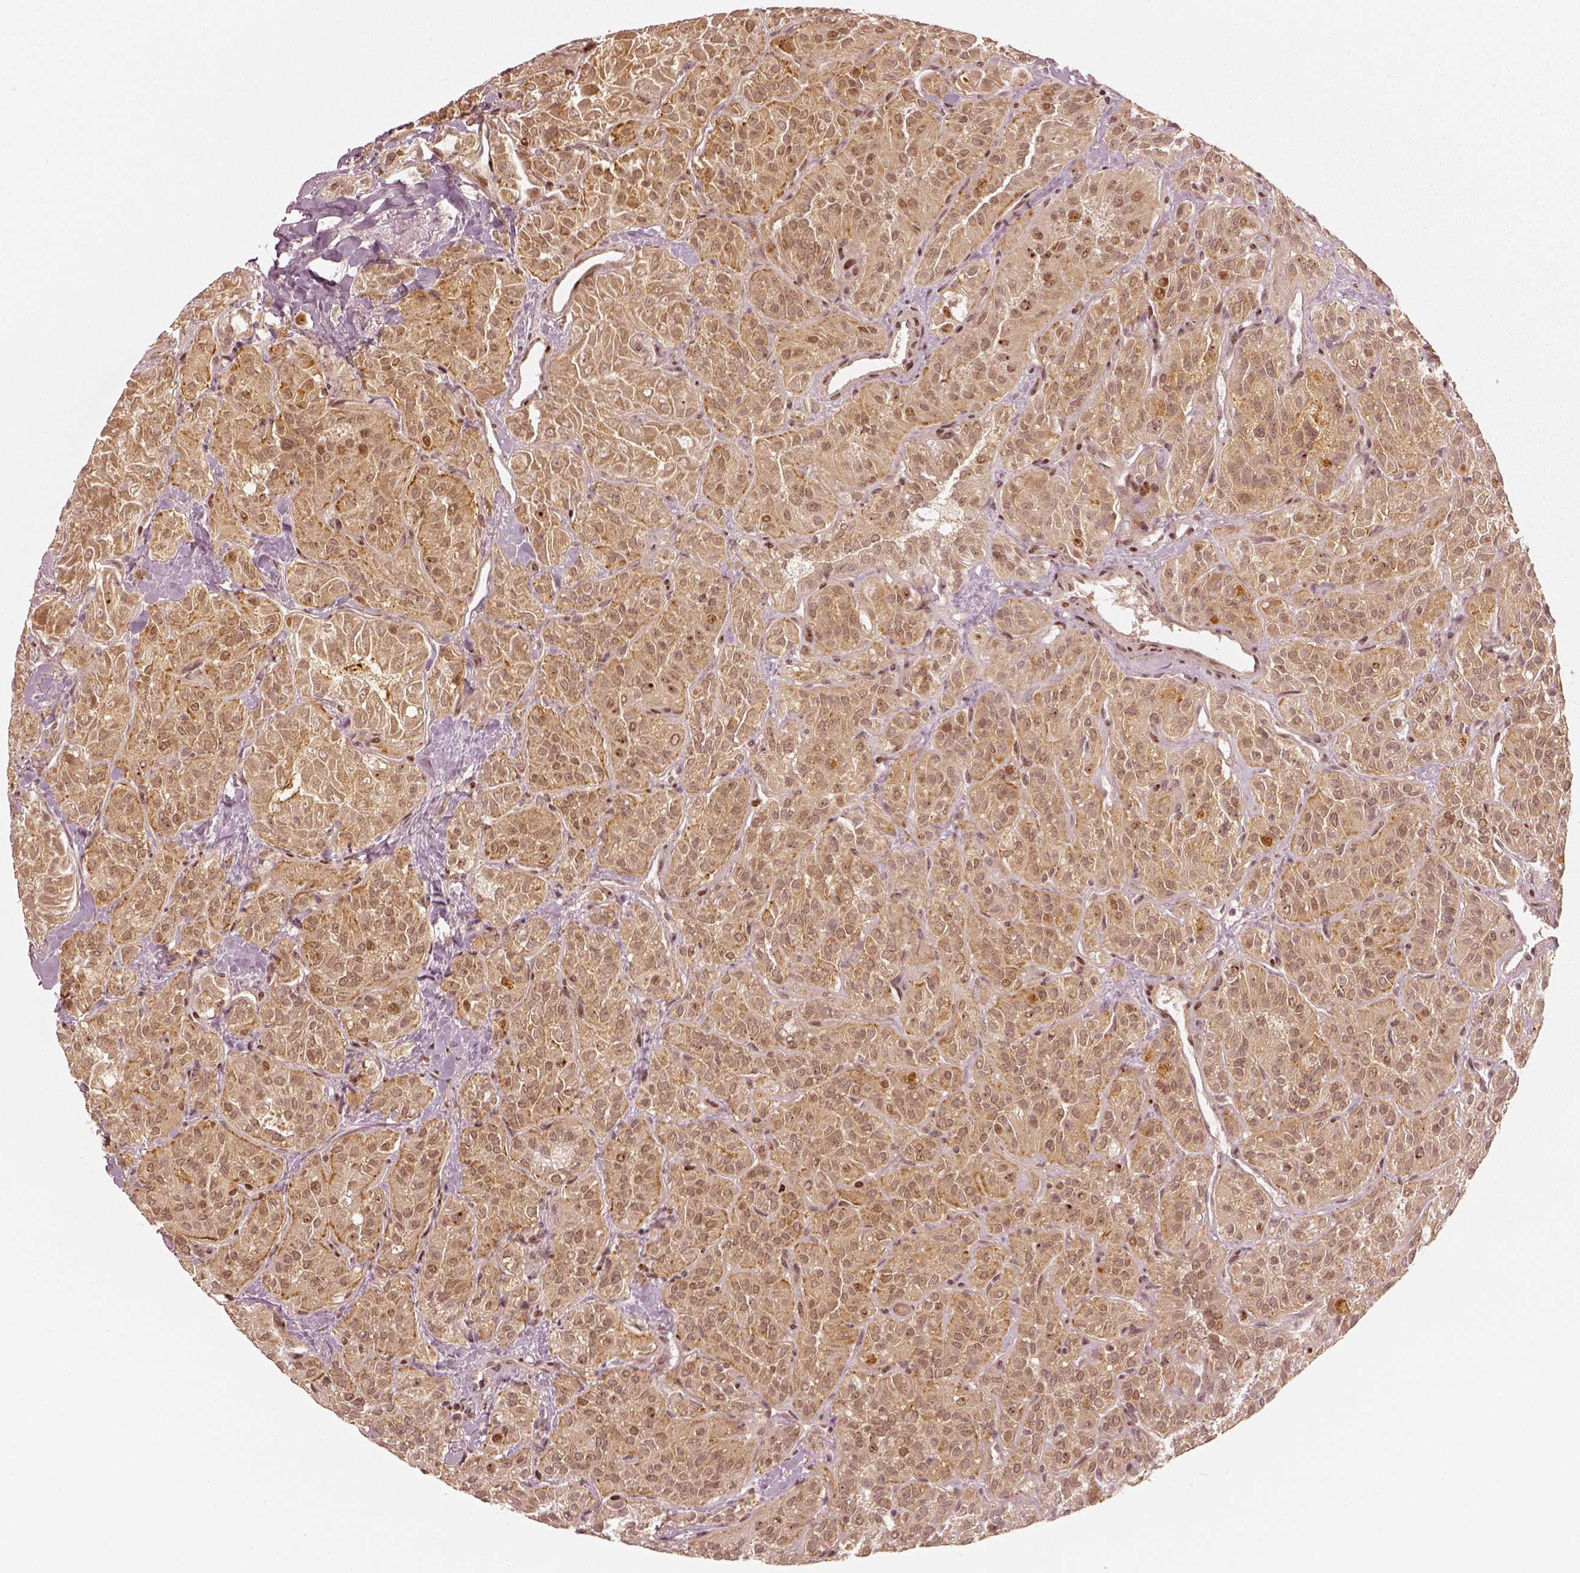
{"staining": {"intensity": "moderate", "quantity": ">75%", "location": "cytoplasmic/membranous,nuclear"}, "tissue": "thyroid cancer", "cell_type": "Tumor cells", "image_type": "cancer", "snomed": [{"axis": "morphology", "description": "Papillary adenocarcinoma, NOS"}, {"axis": "topography", "description": "Thyroid gland"}], "caption": "Human papillary adenocarcinoma (thyroid) stained for a protein (brown) exhibits moderate cytoplasmic/membranous and nuclear positive staining in about >75% of tumor cells.", "gene": "SLC12A9", "patient": {"sex": "female", "age": 45}}